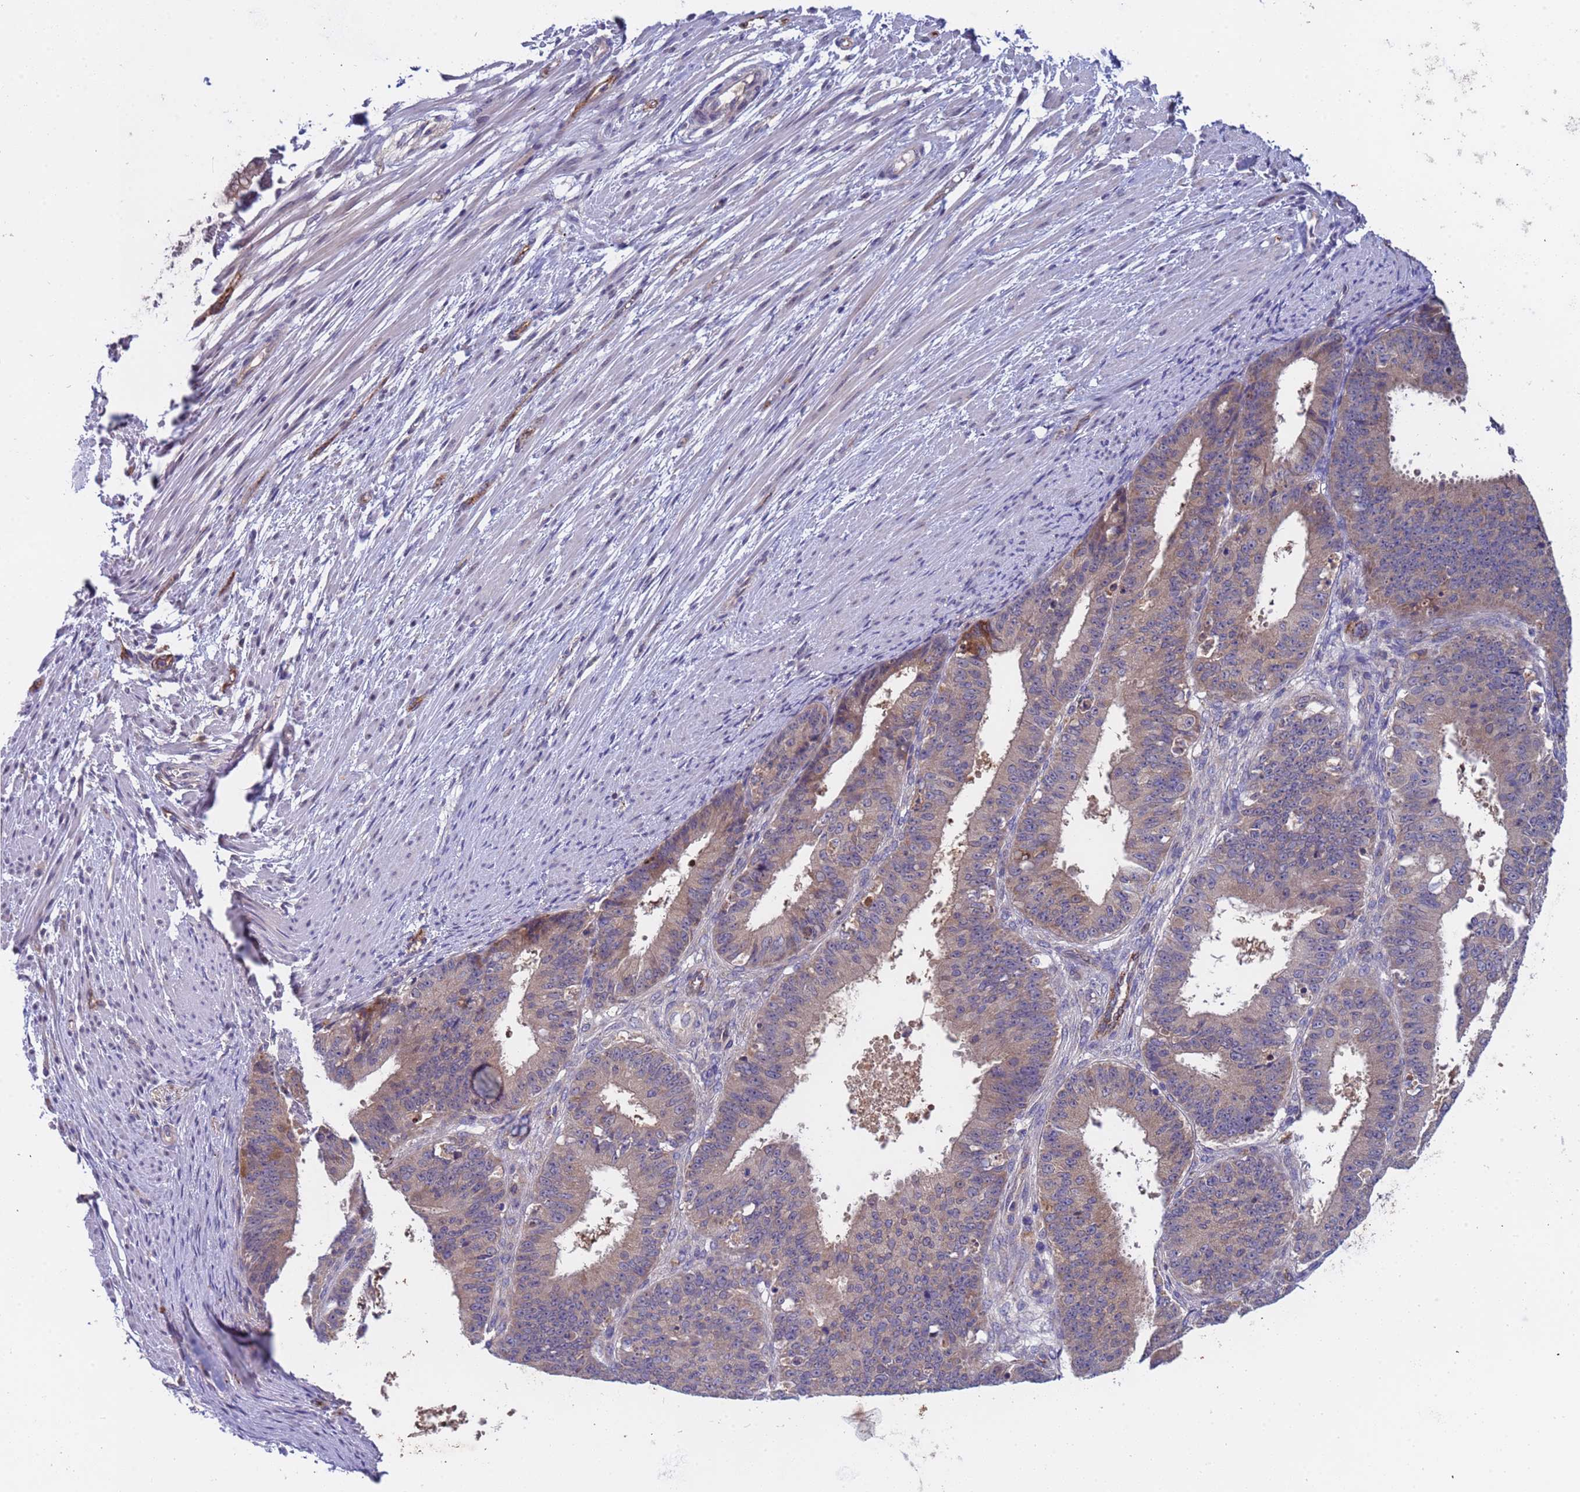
{"staining": {"intensity": "weak", "quantity": ">75%", "location": "cytoplasmic/membranous"}, "tissue": "ovarian cancer", "cell_type": "Tumor cells", "image_type": "cancer", "snomed": [{"axis": "morphology", "description": "Carcinoma, endometroid"}, {"axis": "topography", "description": "Appendix"}, {"axis": "topography", "description": "Ovary"}], "caption": "Weak cytoplasmic/membranous protein expression is identified in approximately >75% of tumor cells in ovarian cancer.", "gene": "ZNF248", "patient": {"sex": "female", "age": 42}}